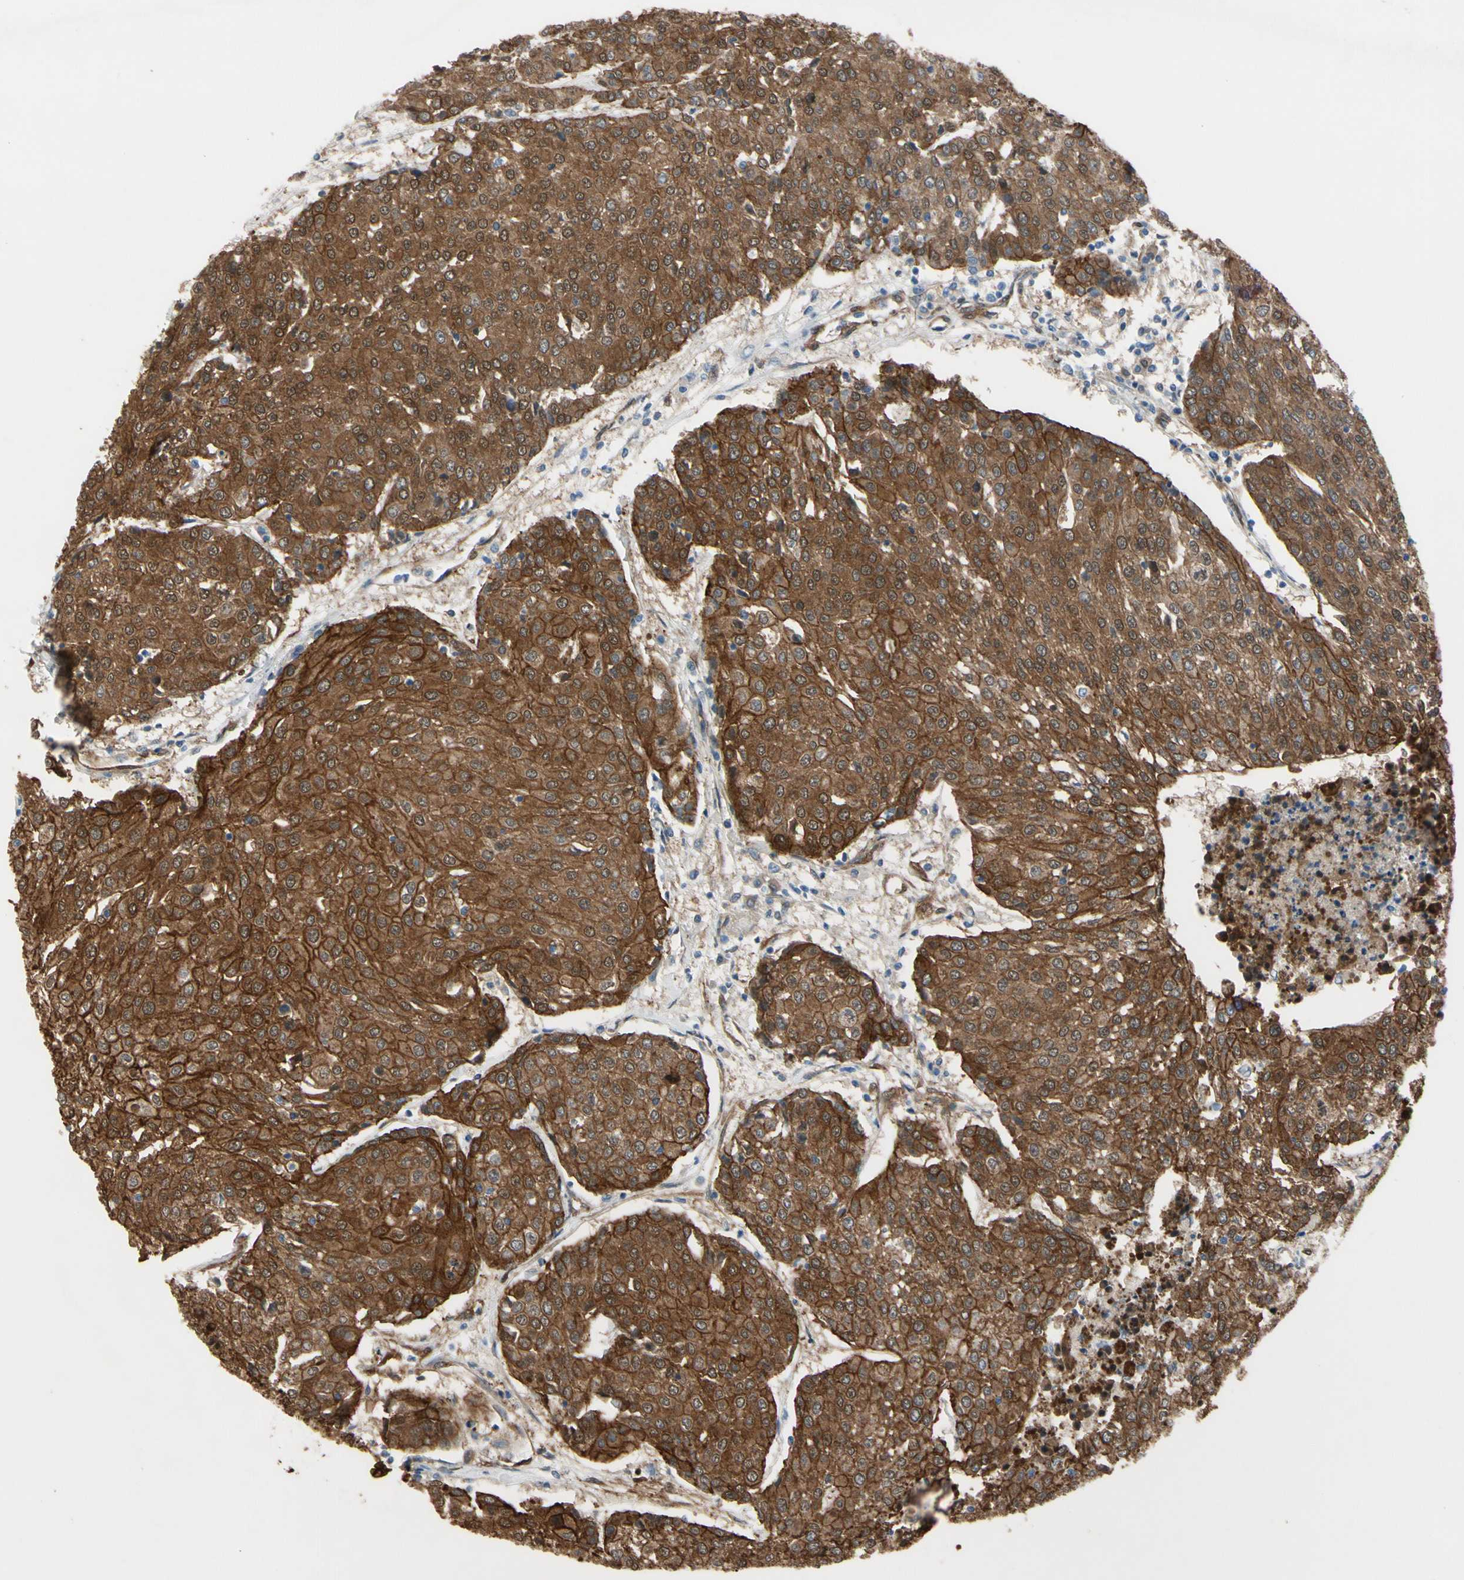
{"staining": {"intensity": "strong", "quantity": ">75%", "location": "cytoplasmic/membranous"}, "tissue": "urothelial cancer", "cell_type": "Tumor cells", "image_type": "cancer", "snomed": [{"axis": "morphology", "description": "Urothelial carcinoma, High grade"}, {"axis": "topography", "description": "Urinary bladder"}], "caption": "The immunohistochemical stain highlights strong cytoplasmic/membranous staining in tumor cells of urothelial carcinoma (high-grade) tissue.", "gene": "CTTNBP2", "patient": {"sex": "female", "age": 85}}